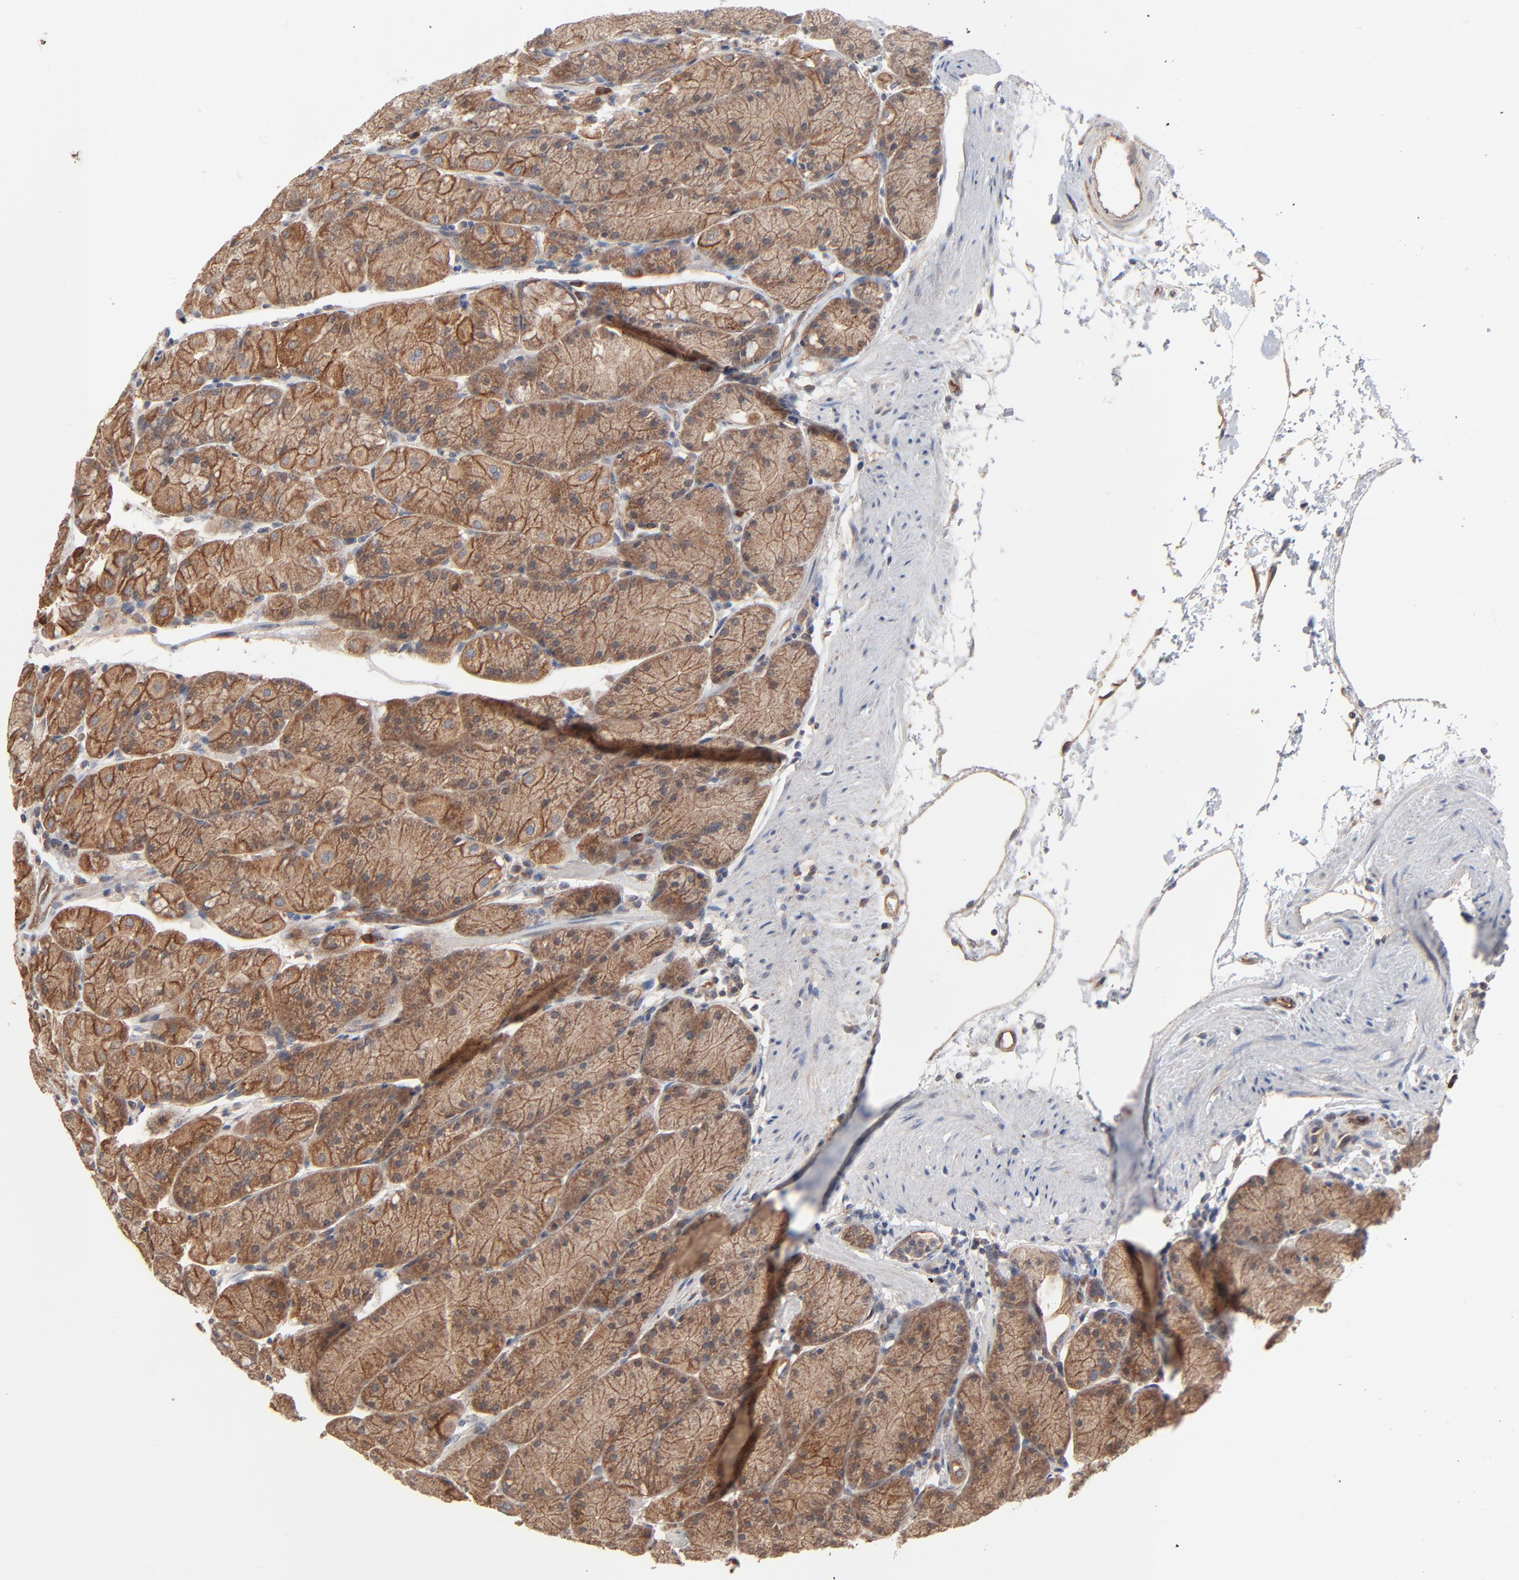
{"staining": {"intensity": "moderate", "quantity": ">75%", "location": "cytoplasmic/membranous"}, "tissue": "stomach", "cell_type": "Glandular cells", "image_type": "normal", "snomed": [{"axis": "morphology", "description": "Normal tissue, NOS"}, {"axis": "topography", "description": "Stomach, upper"}, {"axis": "topography", "description": "Stomach"}], "caption": "Brown immunohistochemical staining in benign stomach shows moderate cytoplasmic/membranous expression in approximately >75% of glandular cells.", "gene": "ABLIM3", "patient": {"sex": "male", "age": 76}}